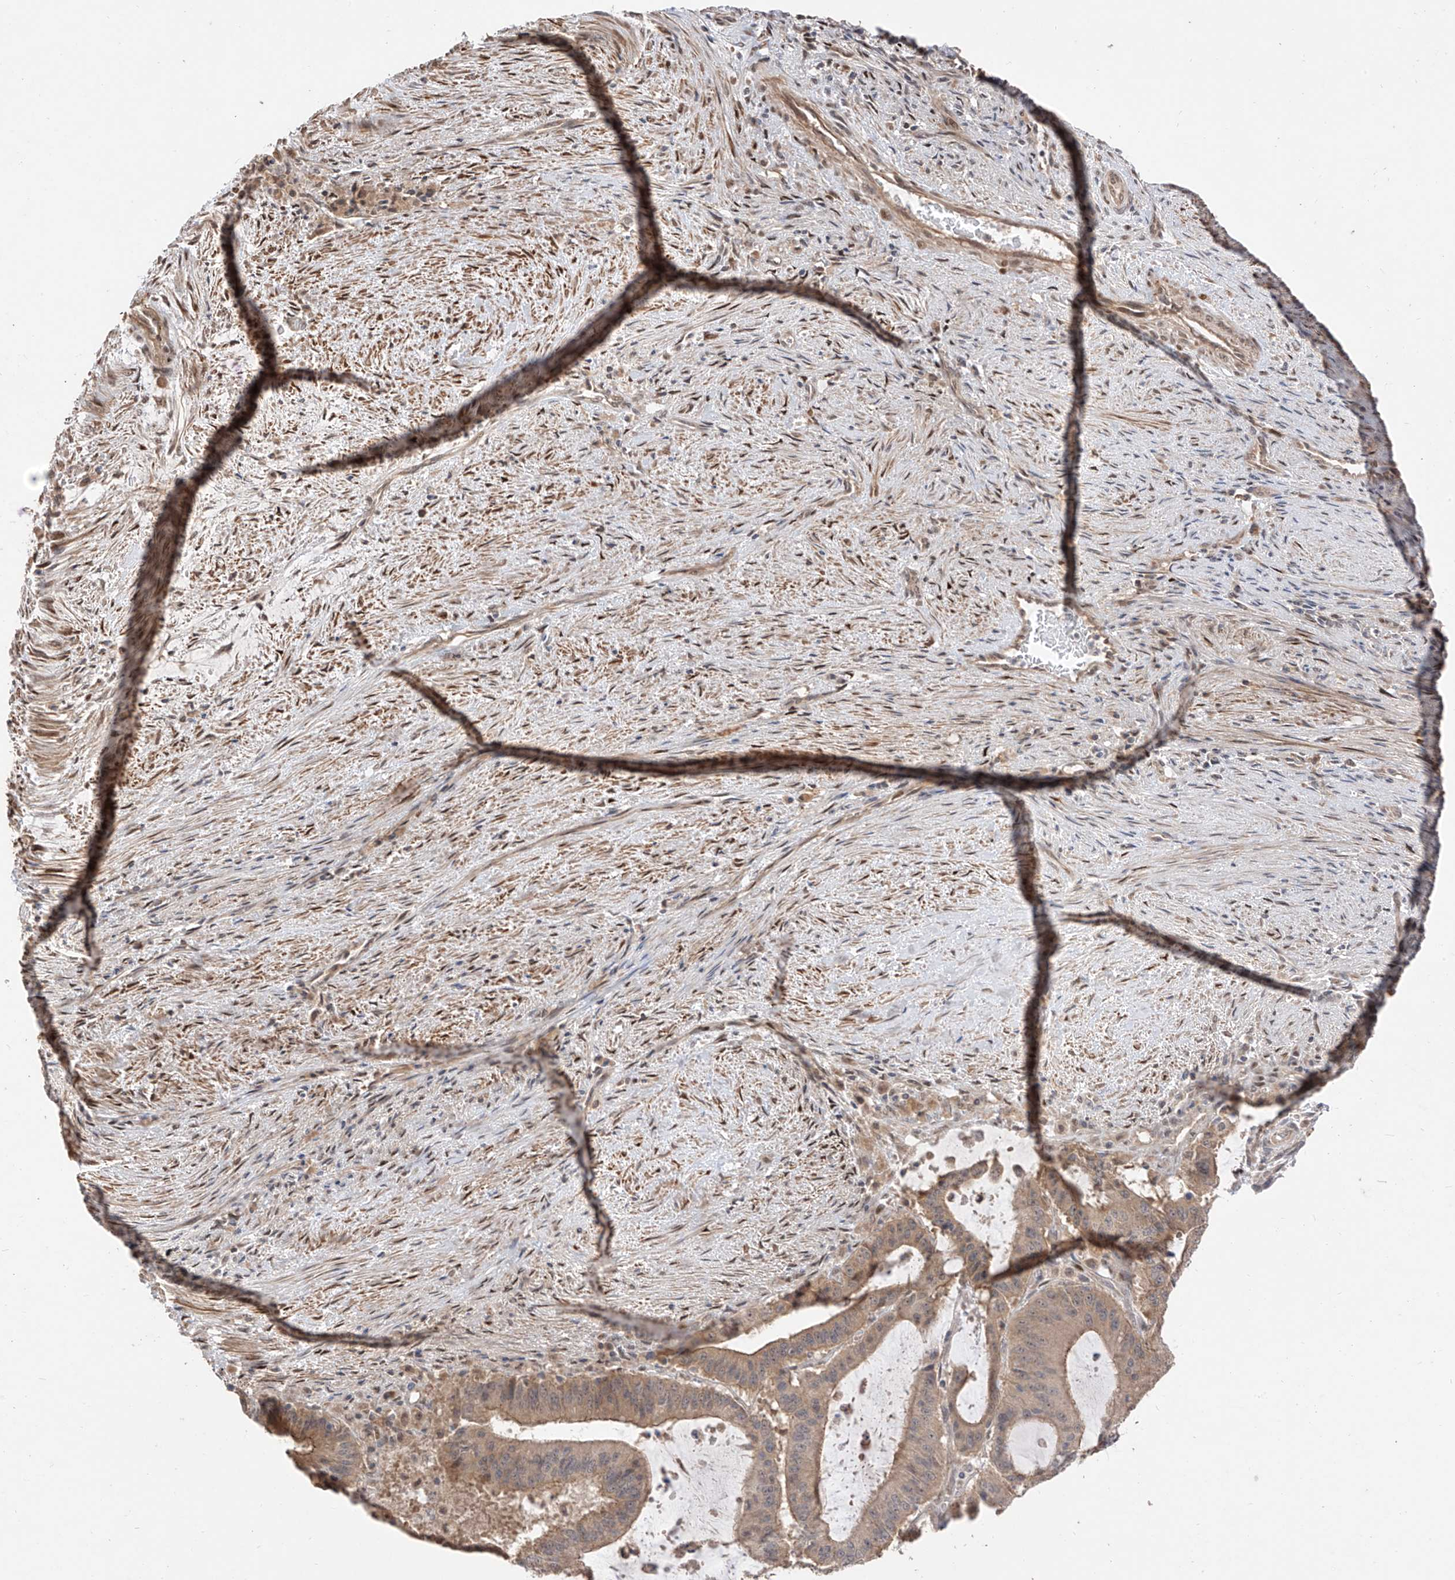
{"staining": {"intensity": "moderate", "quantity": ">75%", "location": "cytoplasmic/membranous"}, "tissue": "liver cancer", "cell_type": "Tumor cells", "image_type": "cancer", "snomed": [{"axis": "morphology", "description": "Normal tissue, NOS"}, {"axis": "morphology", "description": "Cholangiocarcinoma"}, {"axis": "topography", "description": "Liver"}, {"axis": "topography", "description": "Peripheral nerve tissue"}], "caption": "Immunohistochemical staining of liver cancer (cholangiocarcinoma) exhibits medium levels of moderate cytoplasmic/membranous expression in about >75% of tumor cells.", "gene": "LATS1", "patient": {"sex": "female", "age": 73}}